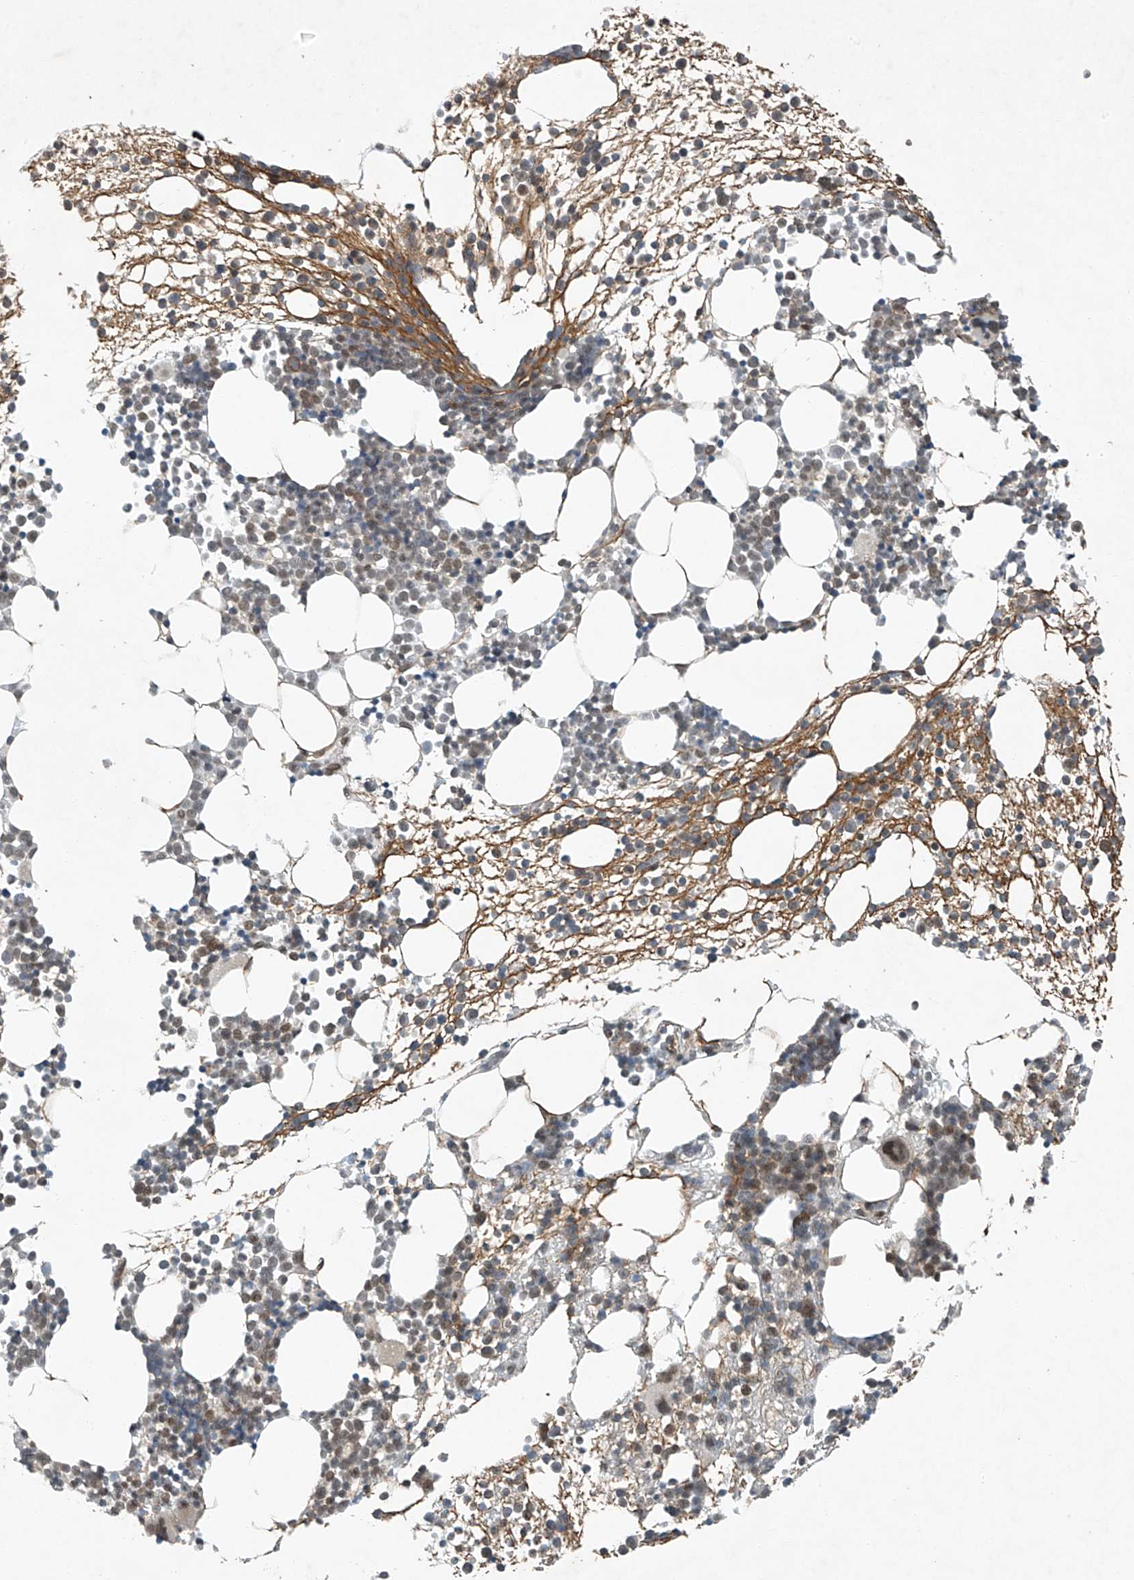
{"staining": {"intensity": "moderate", "quantity": "<25%", "location": "nuclear"}, "tissue": "bone marrow", "cell_type": "Hematopoietic cells", "image_type": "normal", "snomed": [{"axis": "morphology", "description": "Normal tissue, NOS"}, {"axis": "topography", "description": "Bone marrow"}], "caption": "This micrograph shows IHC staining of normal human bone marrow, with low moderate nuclear expression in about <25% of hematopoietic cells.", "gene": "TAF8", "patient": {"sex": "male", "age": 54}}